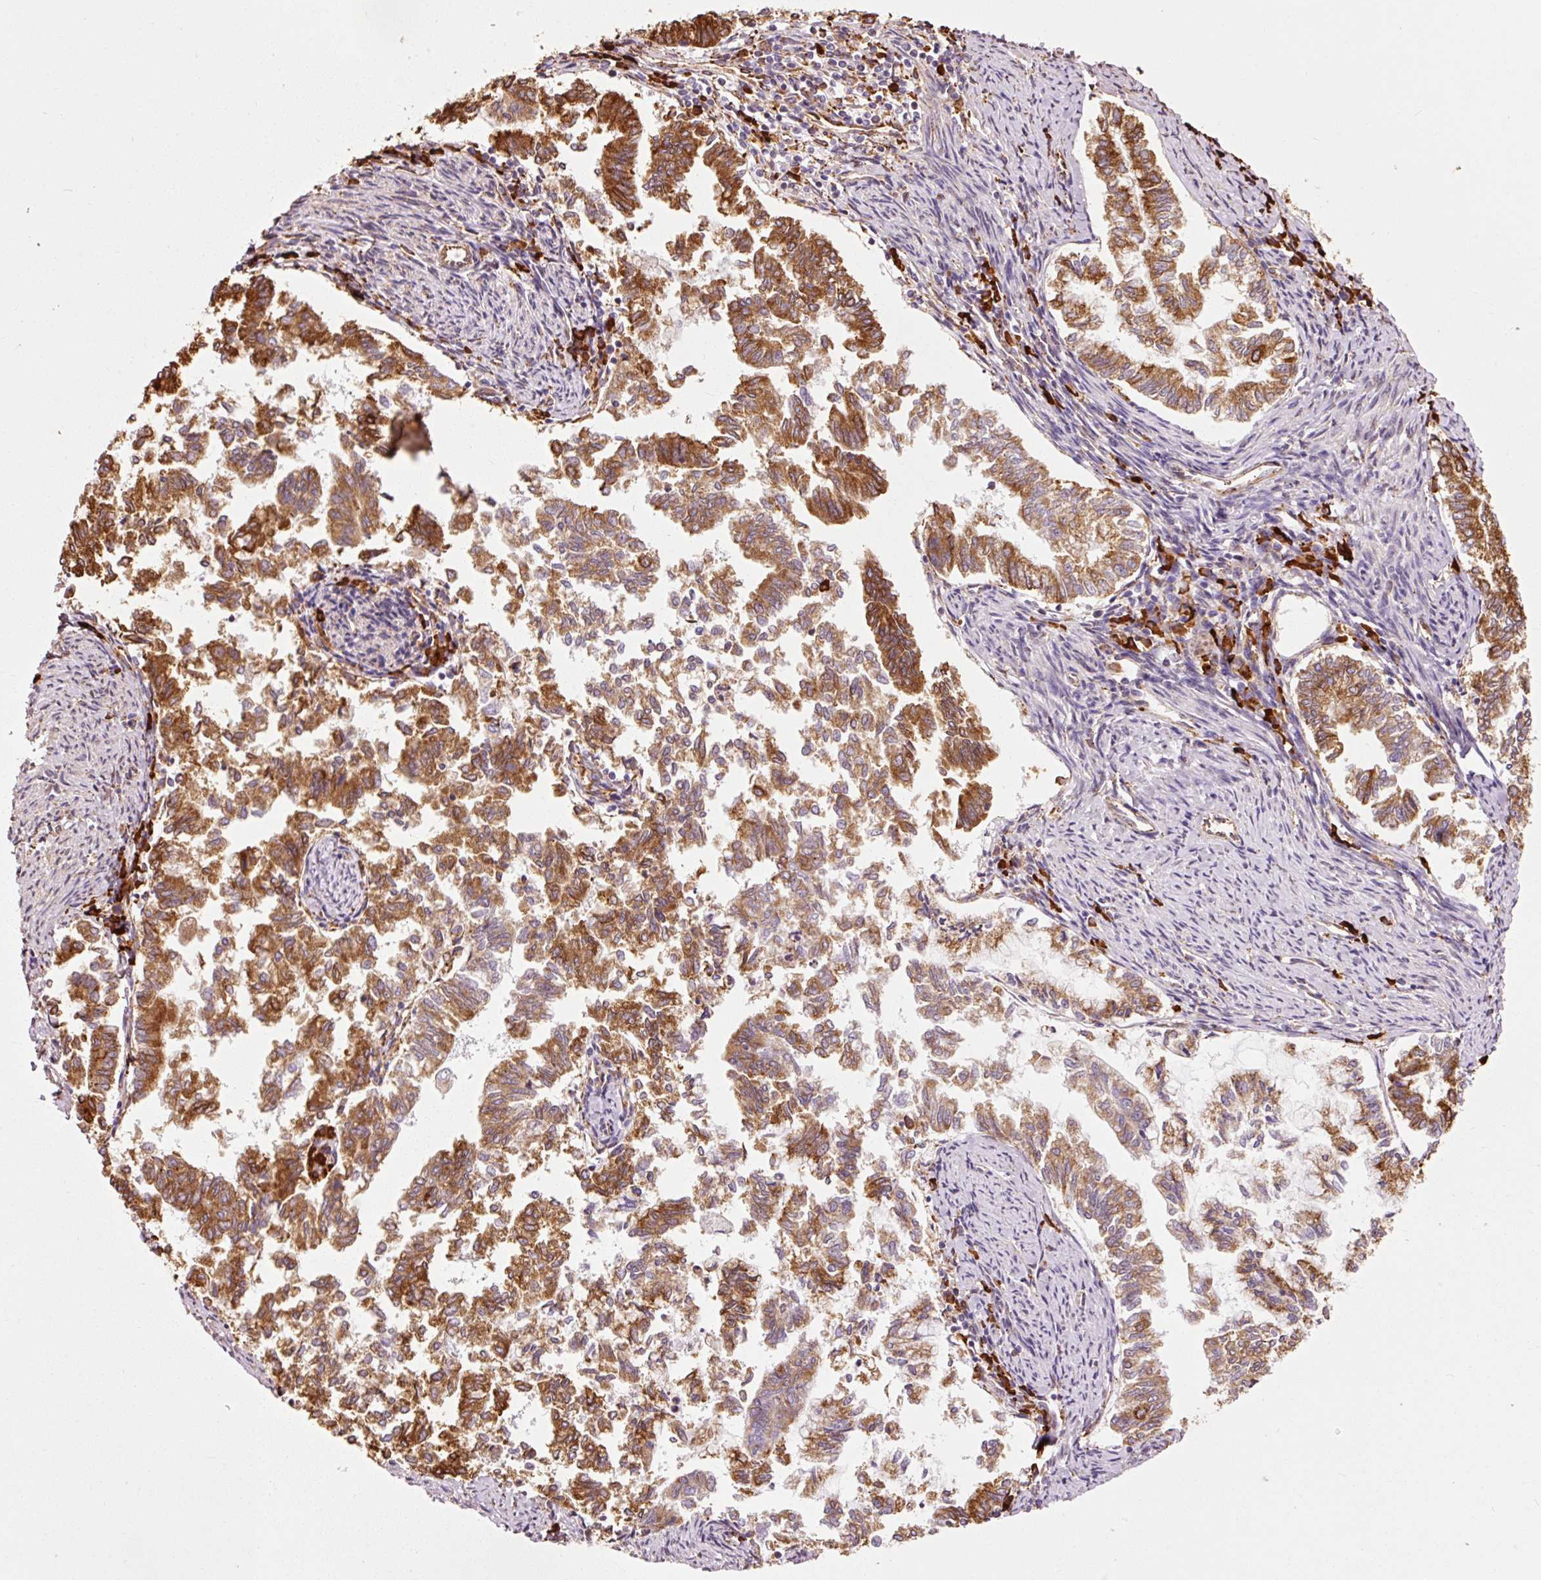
{"staining": {"intensity": "strong", "quantity": ">75%", "location": "cytoplasmic/membranous"}, "tissue": "endometrial cancer", "cell_type": "Tumor cells", "image_type": "cancer", "snomed": [{"axis": "morphology", "description": "Adenocarcinoma, NOS"}, {"axis": "topography", "description": "Endometrium"}], "caption": "There is high levels of strong cytoplasmic/membranous staining in tumor cells of endometrial cancer (adenocarcinoma), as demonstrated by immunohistochemical staining (brown color).", "gene": "KLC1", "patient": {"sex": "female", "age": 79}}